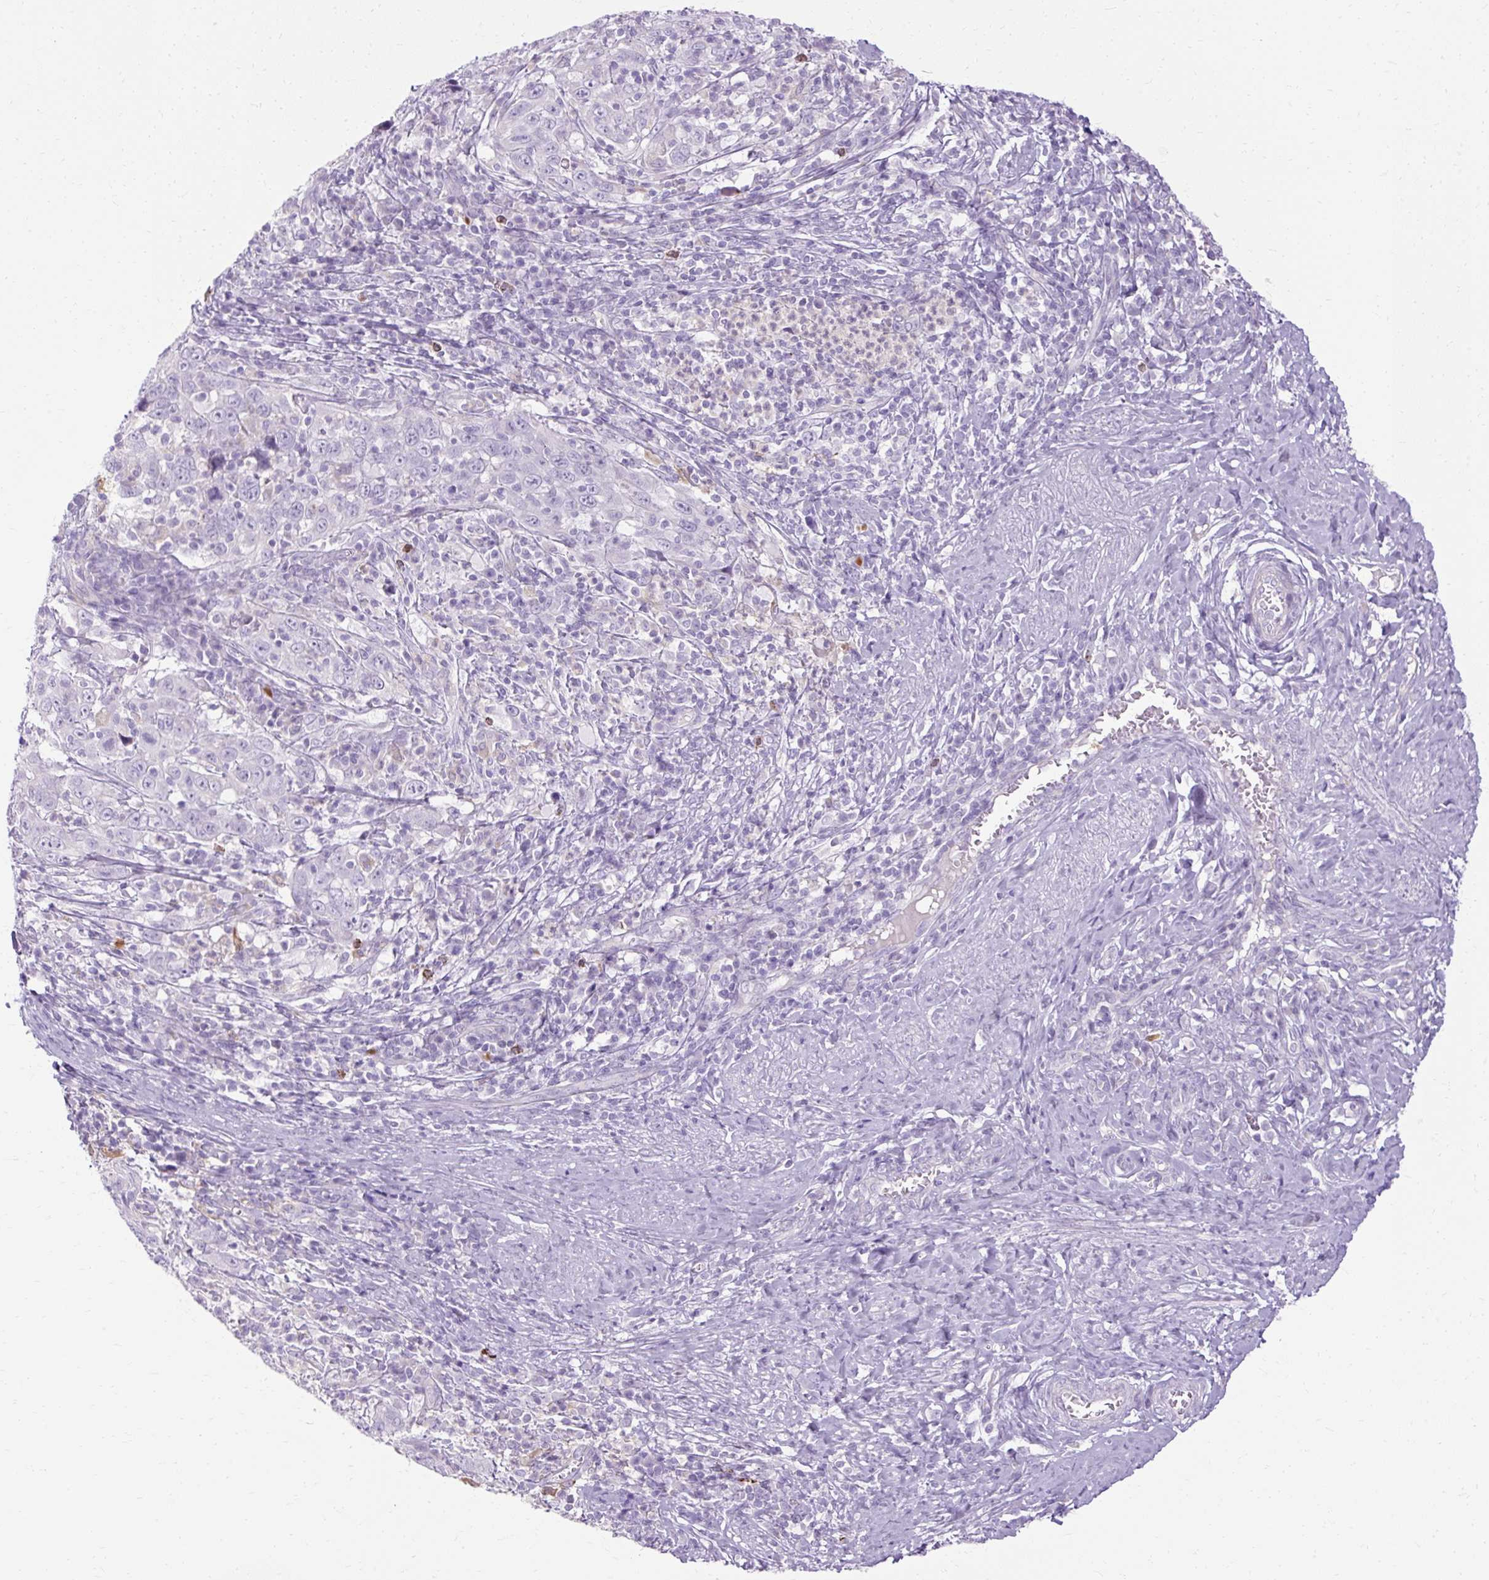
{"staining": {"intensity": "negative", "quantity": "none", "location": "none"}, "tissue": "cervical cancer", "cell_type": "Tumor cells", "image_type": "cancer", "snomed": [{"axis": "morphology", "description": "Squamous cell carcinoma, NOS"}, {"axis": "topography", "description": "Cervix"}], "caption": "This is a histopathology image of immunohistochemistry staining of cervical squamous cell carcinoma, which shows no positivity in tumor cells. (DAB (3,3'-diaminobenzidine) immunohistochemistry, high magnification).", "gene": "HSD11B1", "patient": {"sex": "female", "age": 46}}